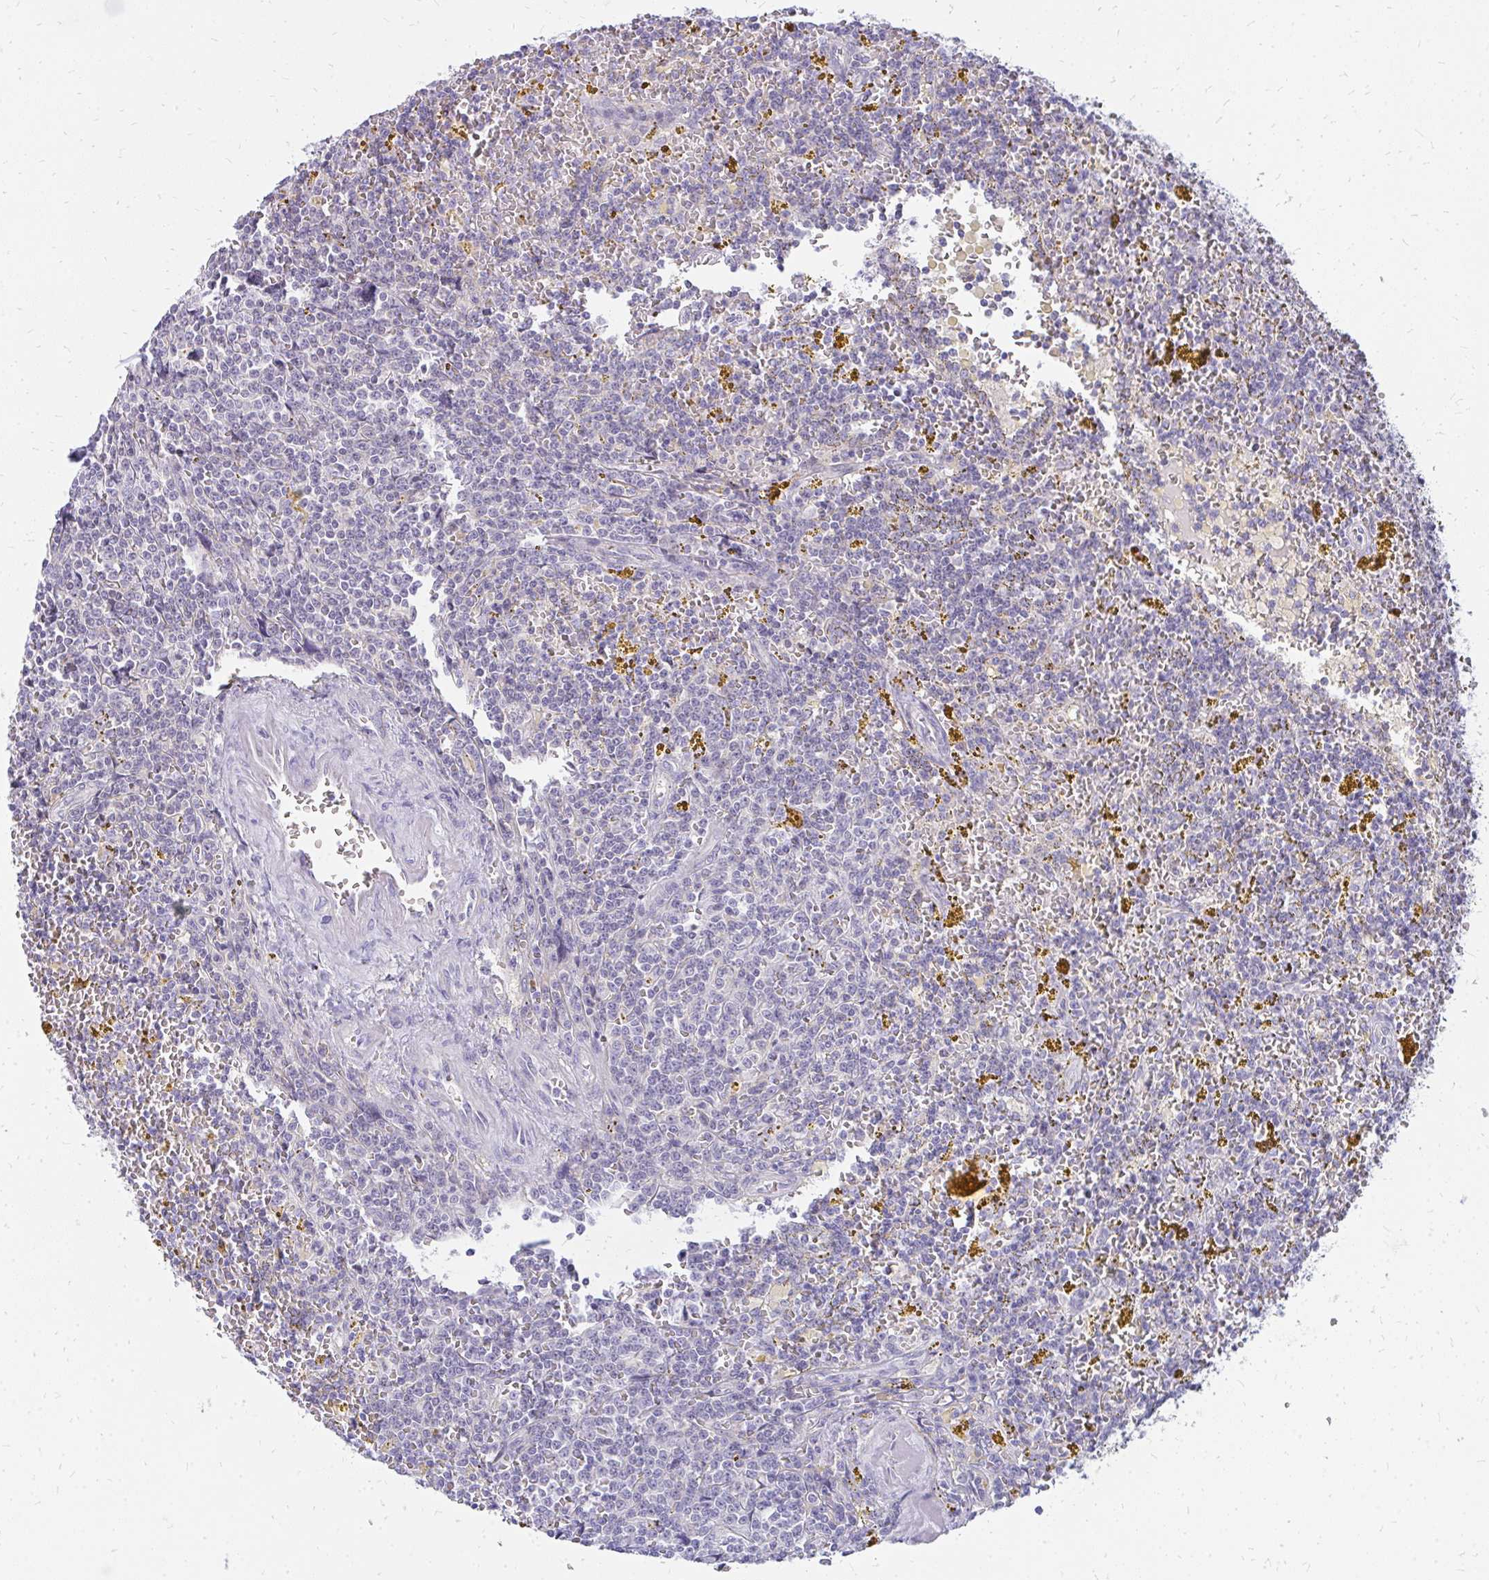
{"staining": {"intensity": "negative", "quantity": "none", "location": "none"}, "tissue": "lymphoma", "cell_type": "Tumor cells", "image_type": "cancer", "snomed": [{"axis": "morphology", "description": "Malignant lymphoma, non-Hodgkin's type, Low grade"}, {"axis": "topography", "description": "Spleen"}, {"axis": "topography", "description": "Lymph node"}], "caption": "This is an IHC micrograph of human malignant lymphoma, non-Hodgkin's type (low-grade). There is no expression in tumor cells.", "gene": "FAM9A", "patient": {"sex": "female", "age": 66}}